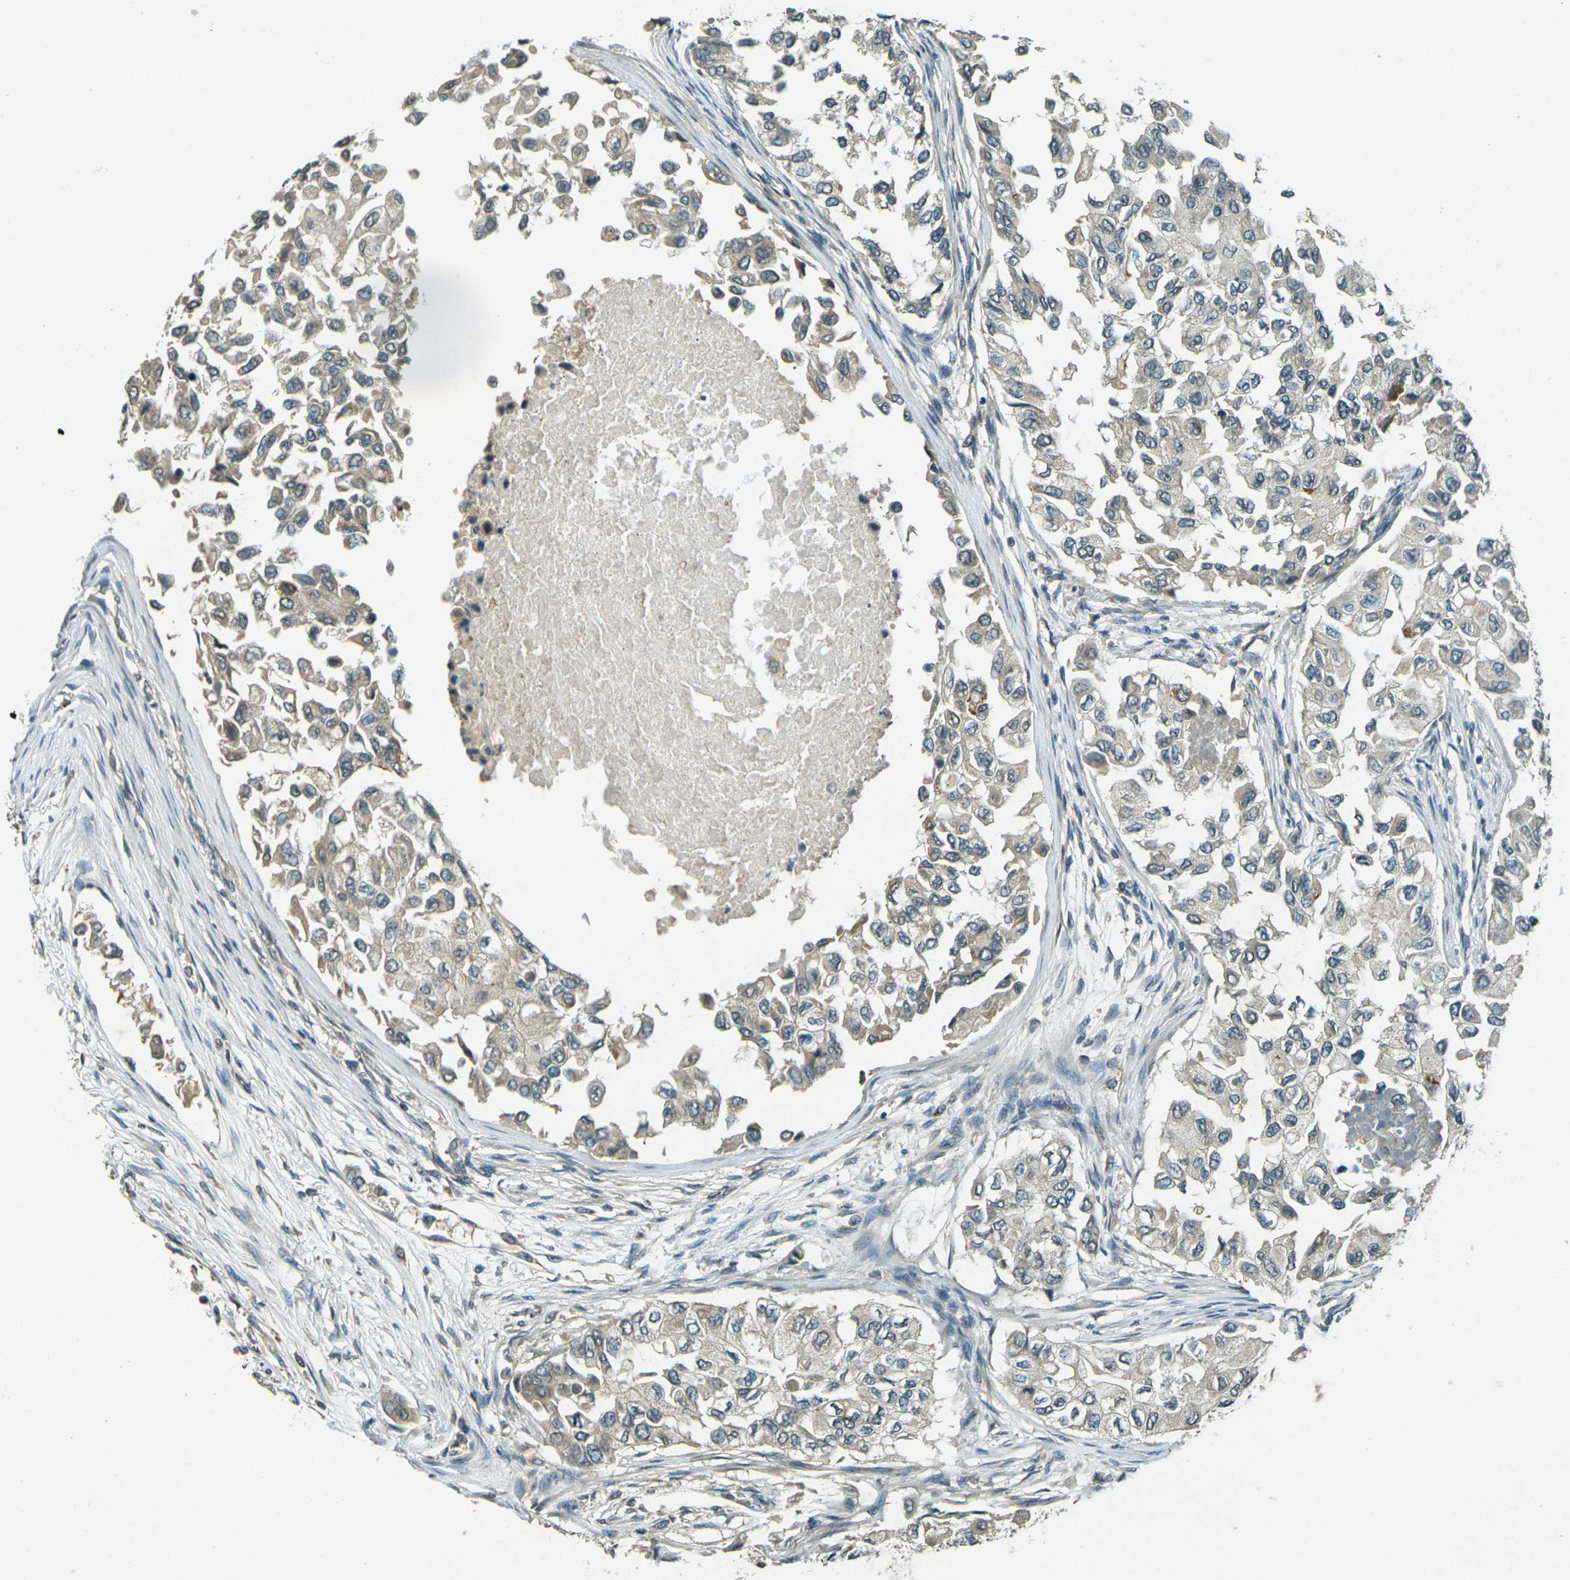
{"staining": {"intensity": "weak", "quantity": "<25%", "location": "cytoplasmic/membranous"}, "tissue": "breast cancer", "cell_type": "Tumor cells", "image_type": "cancer", "snomed": [{"axis": "morphology", "description": "Normal tissue, NOS"}, {"axis": "morphology", "description": "Duct carcinoma"}, {"axis": "topography", "description": "Breast"}], "caption": "Tumor cells are negative for brown protein staining in breast infiltrating ductal carcinoma. (Stains: DAB (3,3'-diaminobenzidine) immunohistochemistry (IHC) with hematoxylin counter stain, Microscopy: brightfield microscopy at high magnification).", "gene": "PDE2A", "patient": {"sex": "female", "age": 49}}